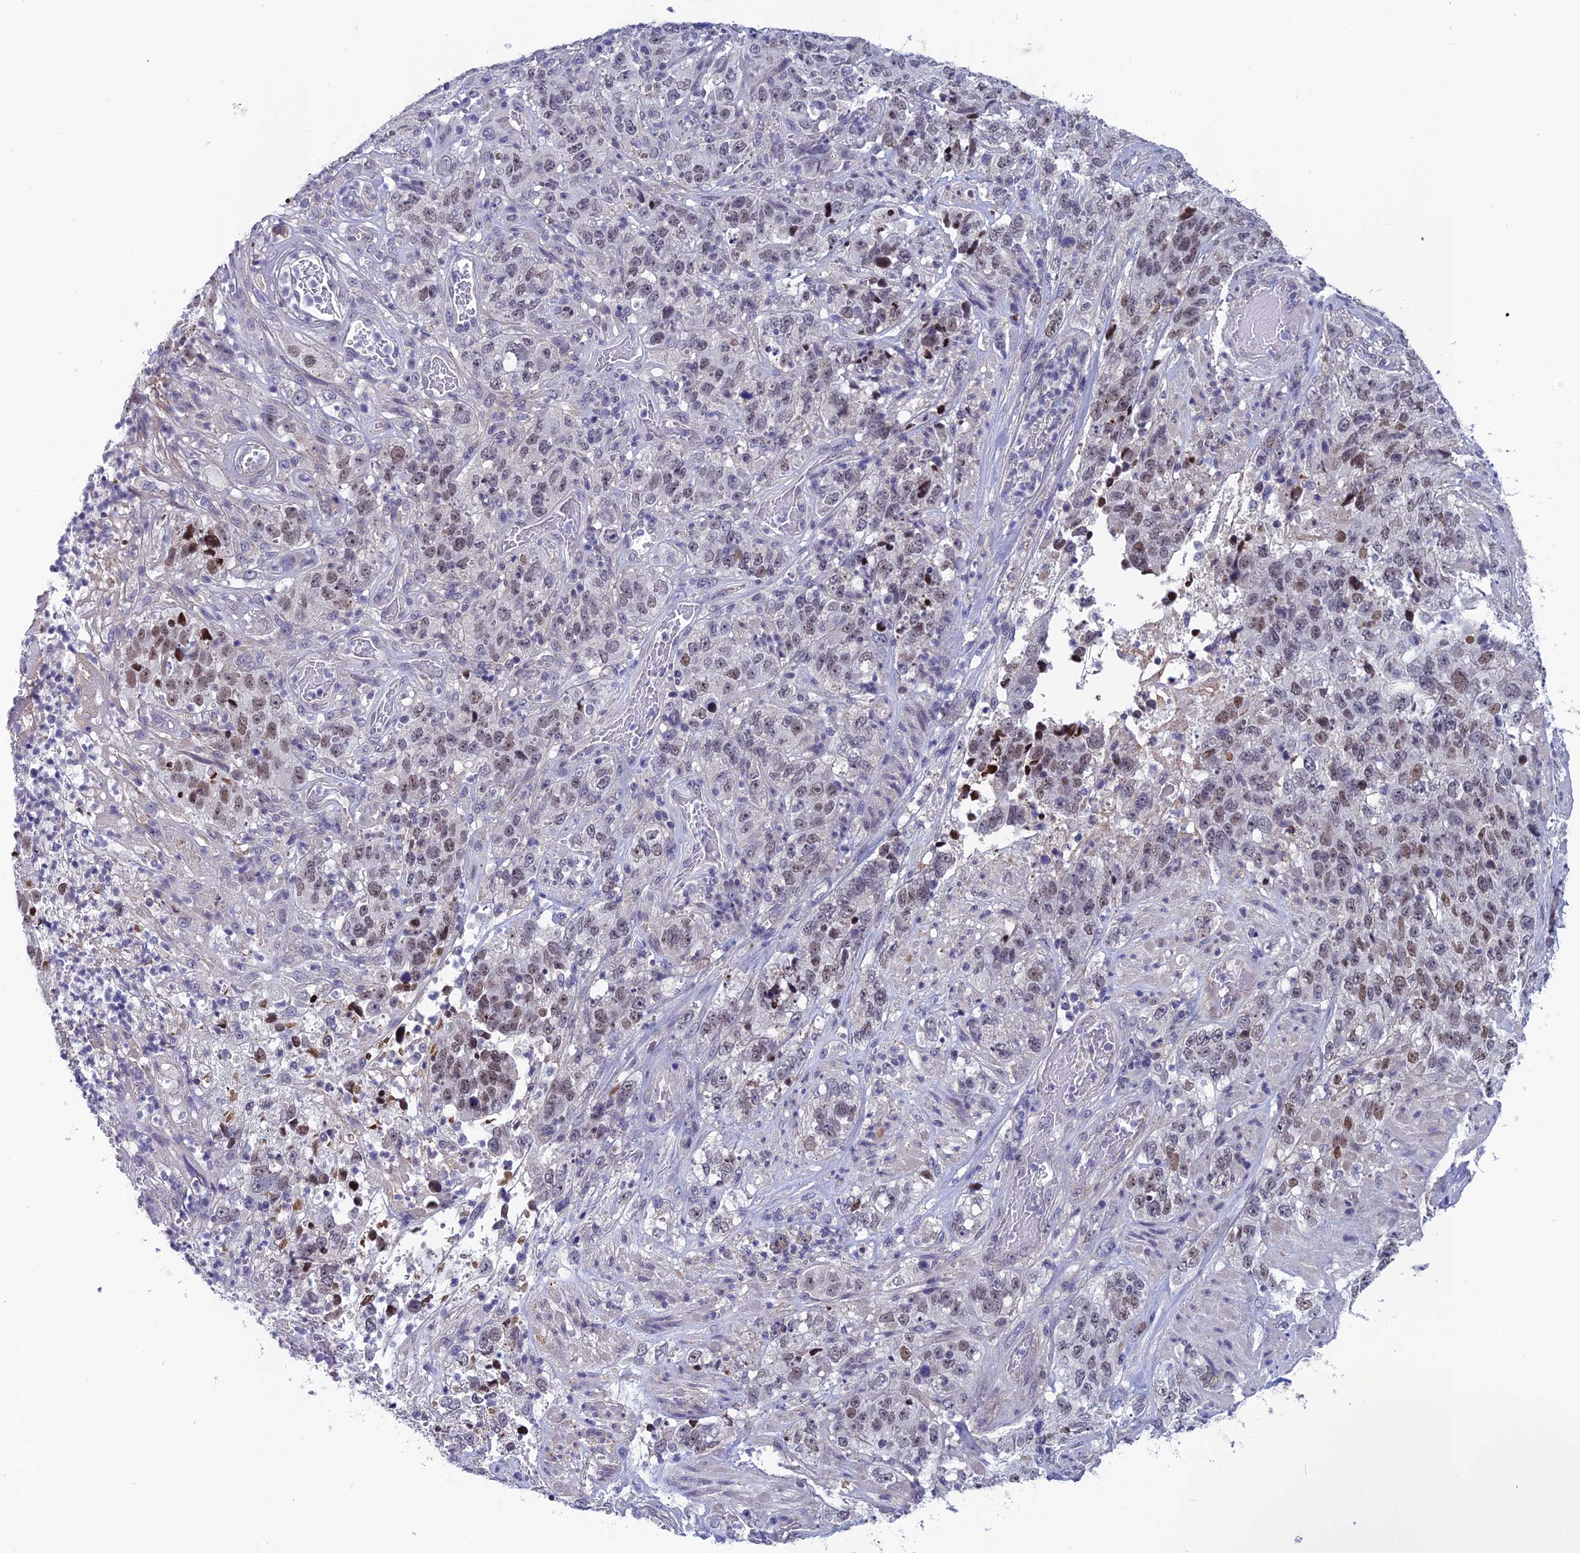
{"staining": {"intensity": "moderate", "quantity": "<25%", "location": "nuclear"}, "tissue": "stomach cancer", "cell_type": "Tumor cells", "image_type": "cancer", "snomed": [{"axis": "morphology", "description": "Adenocarcinoma, NOS"}, {"axis": "topography", "description": "Stomach"}], "caption": "Protein staining by IHC displays moderate nuclear positivity in approximately <25% of tumor cells in stomach cancer. The staining is performed using DAB (3,3'-diaminobenzidine) brown chromogen to label protein expression. The nuclei are counter-stained blue using hematoxylin.", "gene": "FKBPL", "patient": {"sex": "male", "age": 48}}